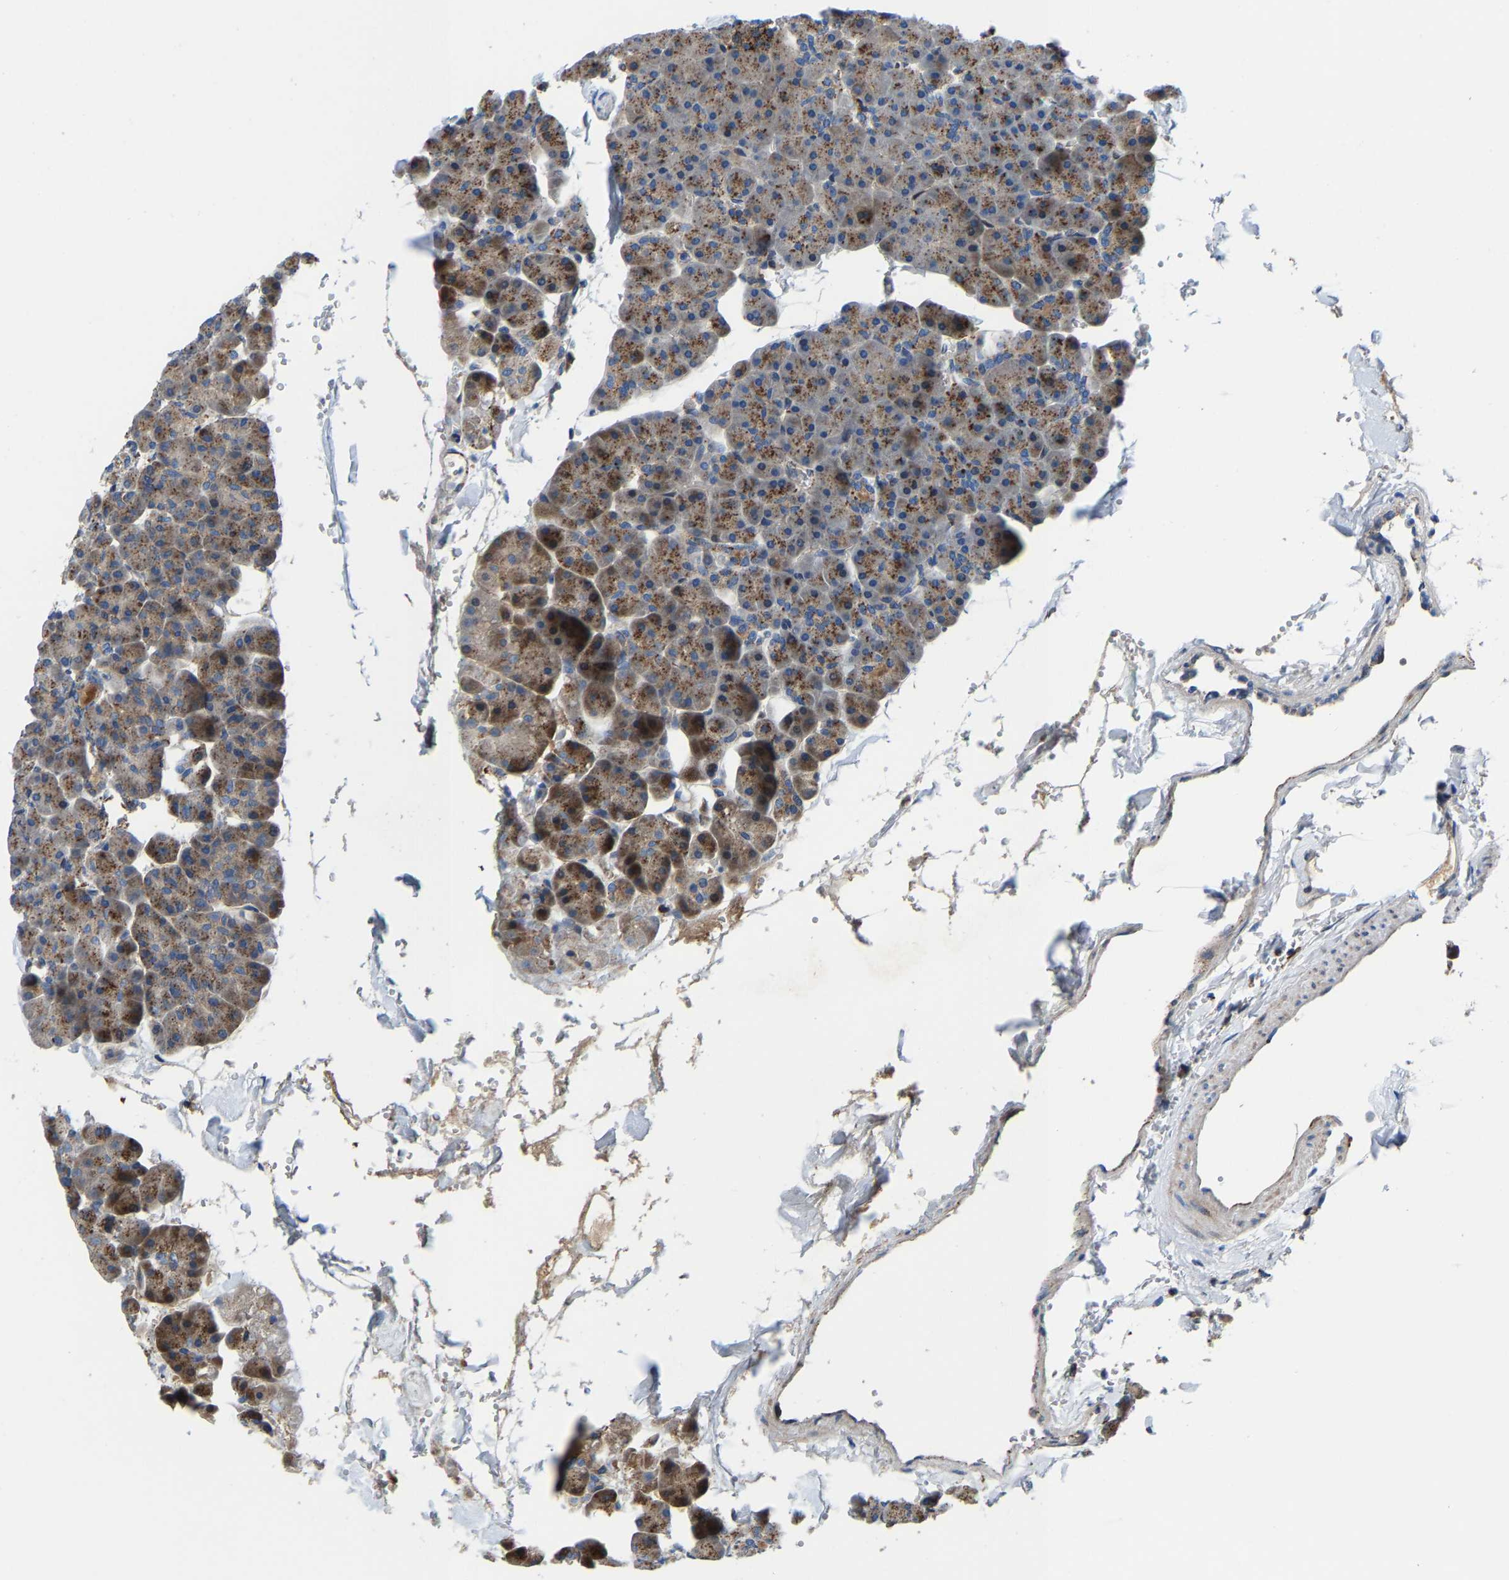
{"staining": {"intensity": "moderate", "quantity": "25%-75%", "location": "cytoplasmic/membranous"}, "tissue": "pancreas", "cell_type": "Exocrine glandular cells", "image_type": "normal", "snomed": [{"axis": "morphology", "description": "Normal tissue, NOS"}, {"axis": "topography", "description": "Pancreas"}], "caption": "Protein expression analysis of unremarkable pancreas exhibits moderate cytoplasmic/membranous positivity in about 25%-75% of exocrine glandular cells. The protein of interest is shown in brown color, while the nuclei are stained blue.", "gene": "DPP7", "patient": {"sex": "male", "age": 35}}